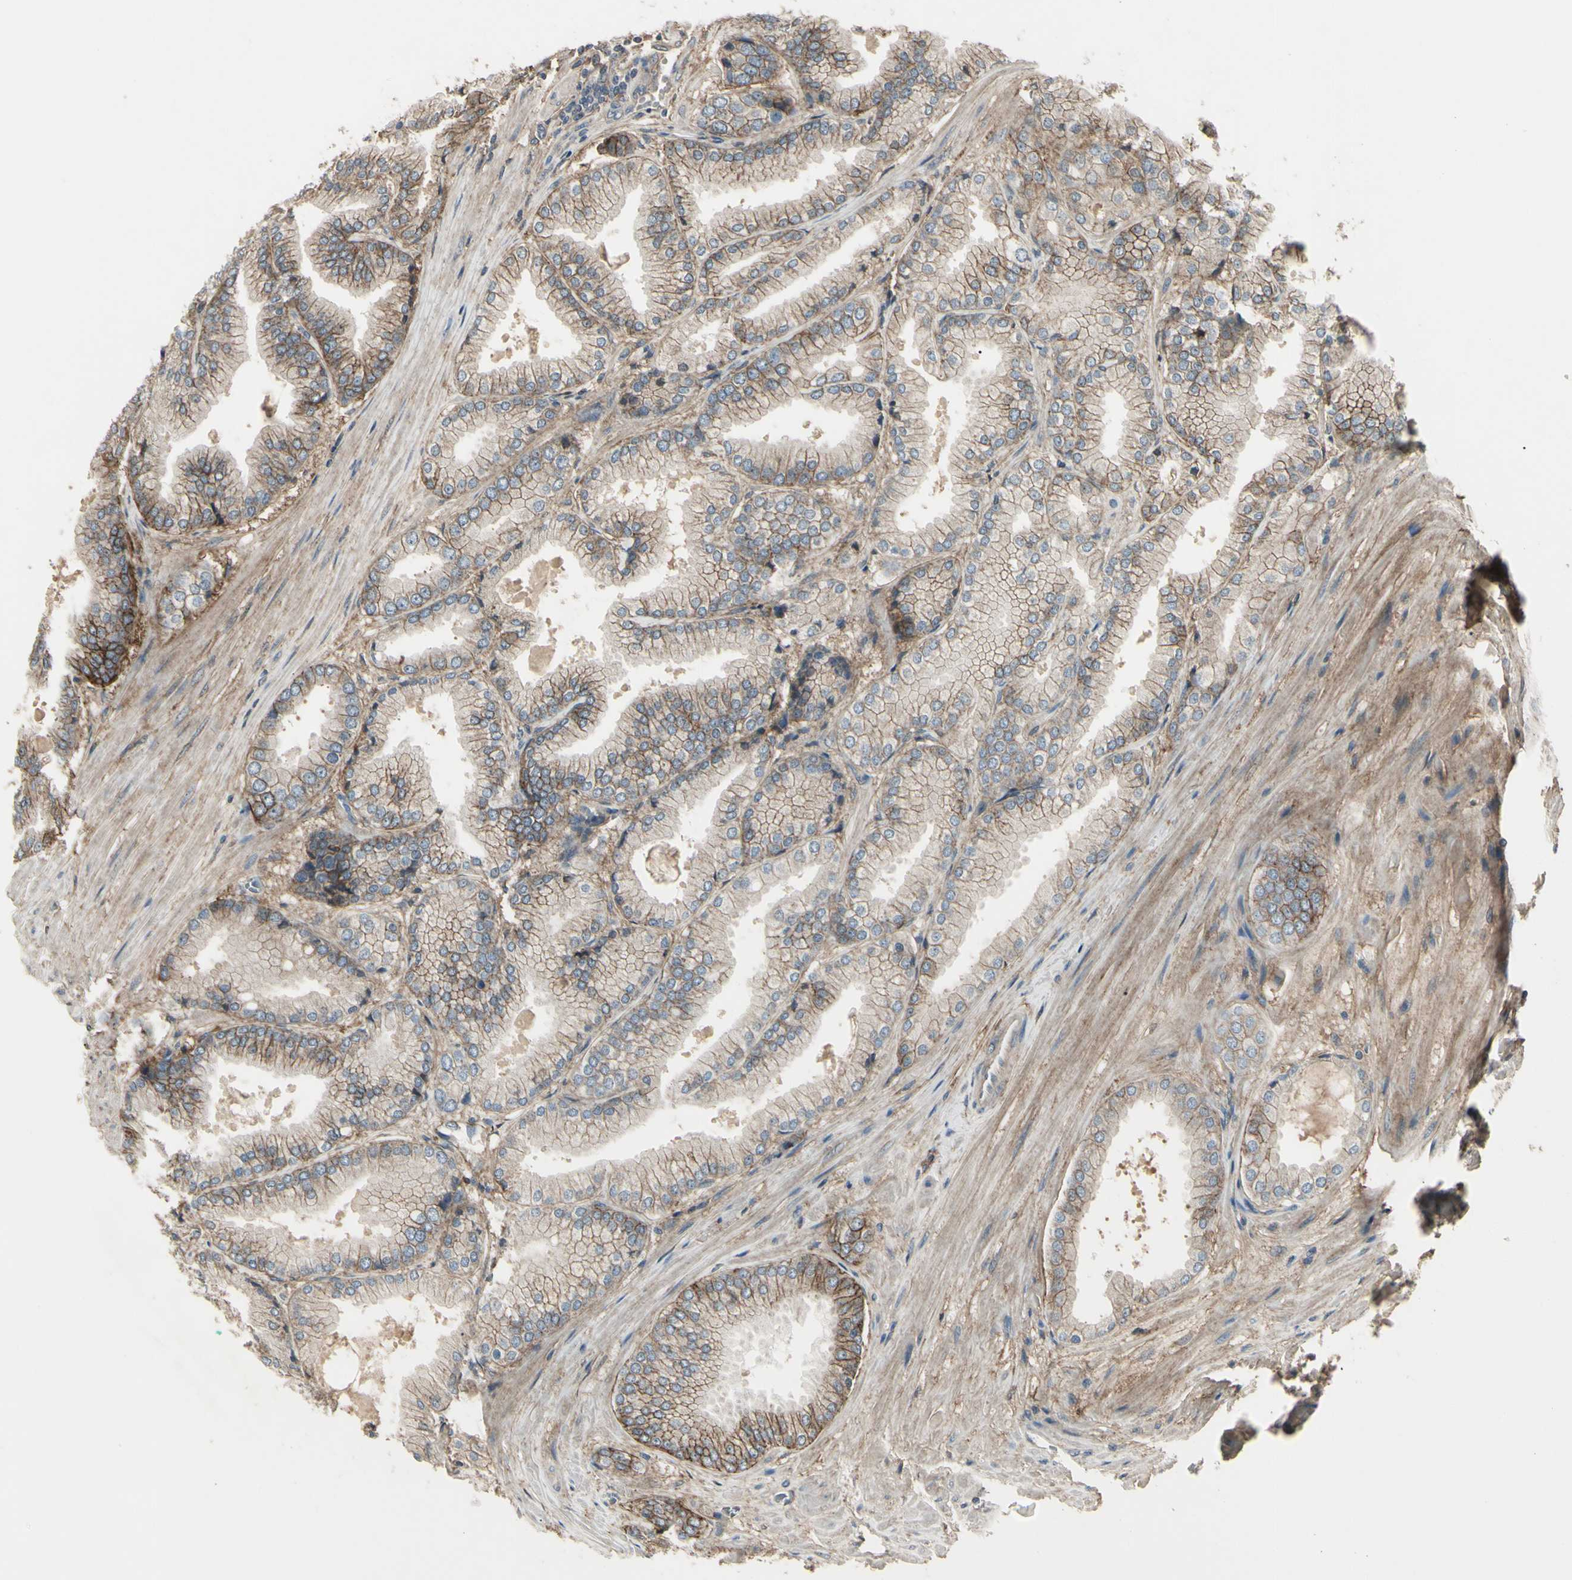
{"staining": {"intensity": "moderate", "quantity": "25%-75%", "location": "cytoplasmic/membranous"}, "tissue": "prostate cancer", "cell_type": "Tumor cells", "image_type": "cancer", "snomed": [{"axis": "morphology", "description": "Adenocarcinoma, High grade"}, {"axis": "topography", "description": "Prostate"}], "caption": "This image displays immunohistochemistry (IHC) staining of prostate cancer, with medium moderate cytoplasmic/membranous positivity in about 25%-75% of tumor cells.", "gene": "CD276", "patient": {"sex": "male", "age": 59}}